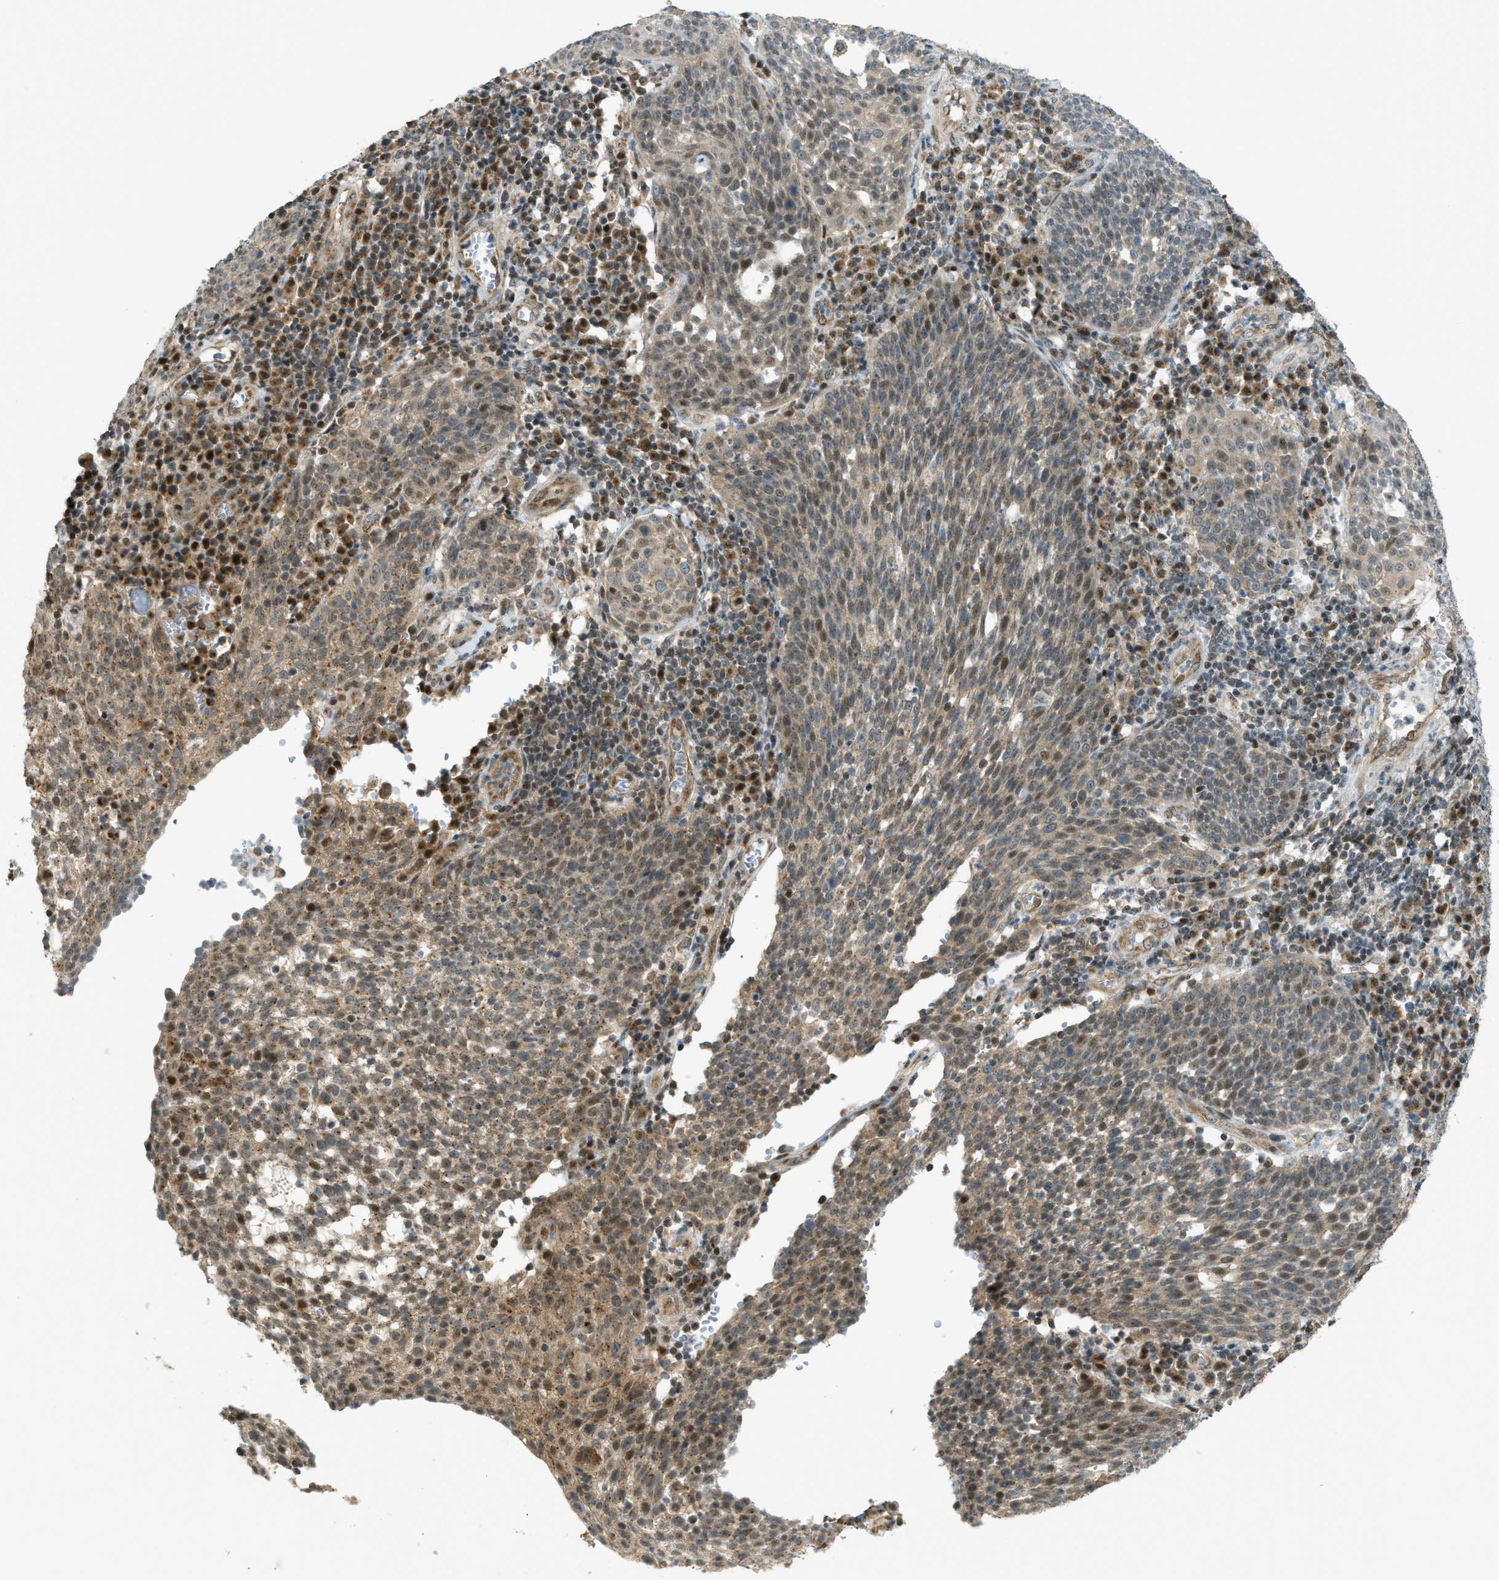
{"staining": {"intensity": "weak", "quantity": ">75%", "location": "cytoplasmic/membranous,nuclear"}, "tissue": "cervical cancer", "cell_type": "Tumor cells", "image_type": "cancer", "snomed": [{"axis": "morphology", "description": "Squamous cell carcinoma, NOS"}, {"axis": "topography", "description": "Cervix"}], "caption": "This is an image of IHC staining of cervical squamous cell carcinoma, which shows weak positivity in the cytoplasmic/membranous and nuclear of tumor cells.", "gene": "CCDC186", "patient": {"sex": "female", "age": 34}}